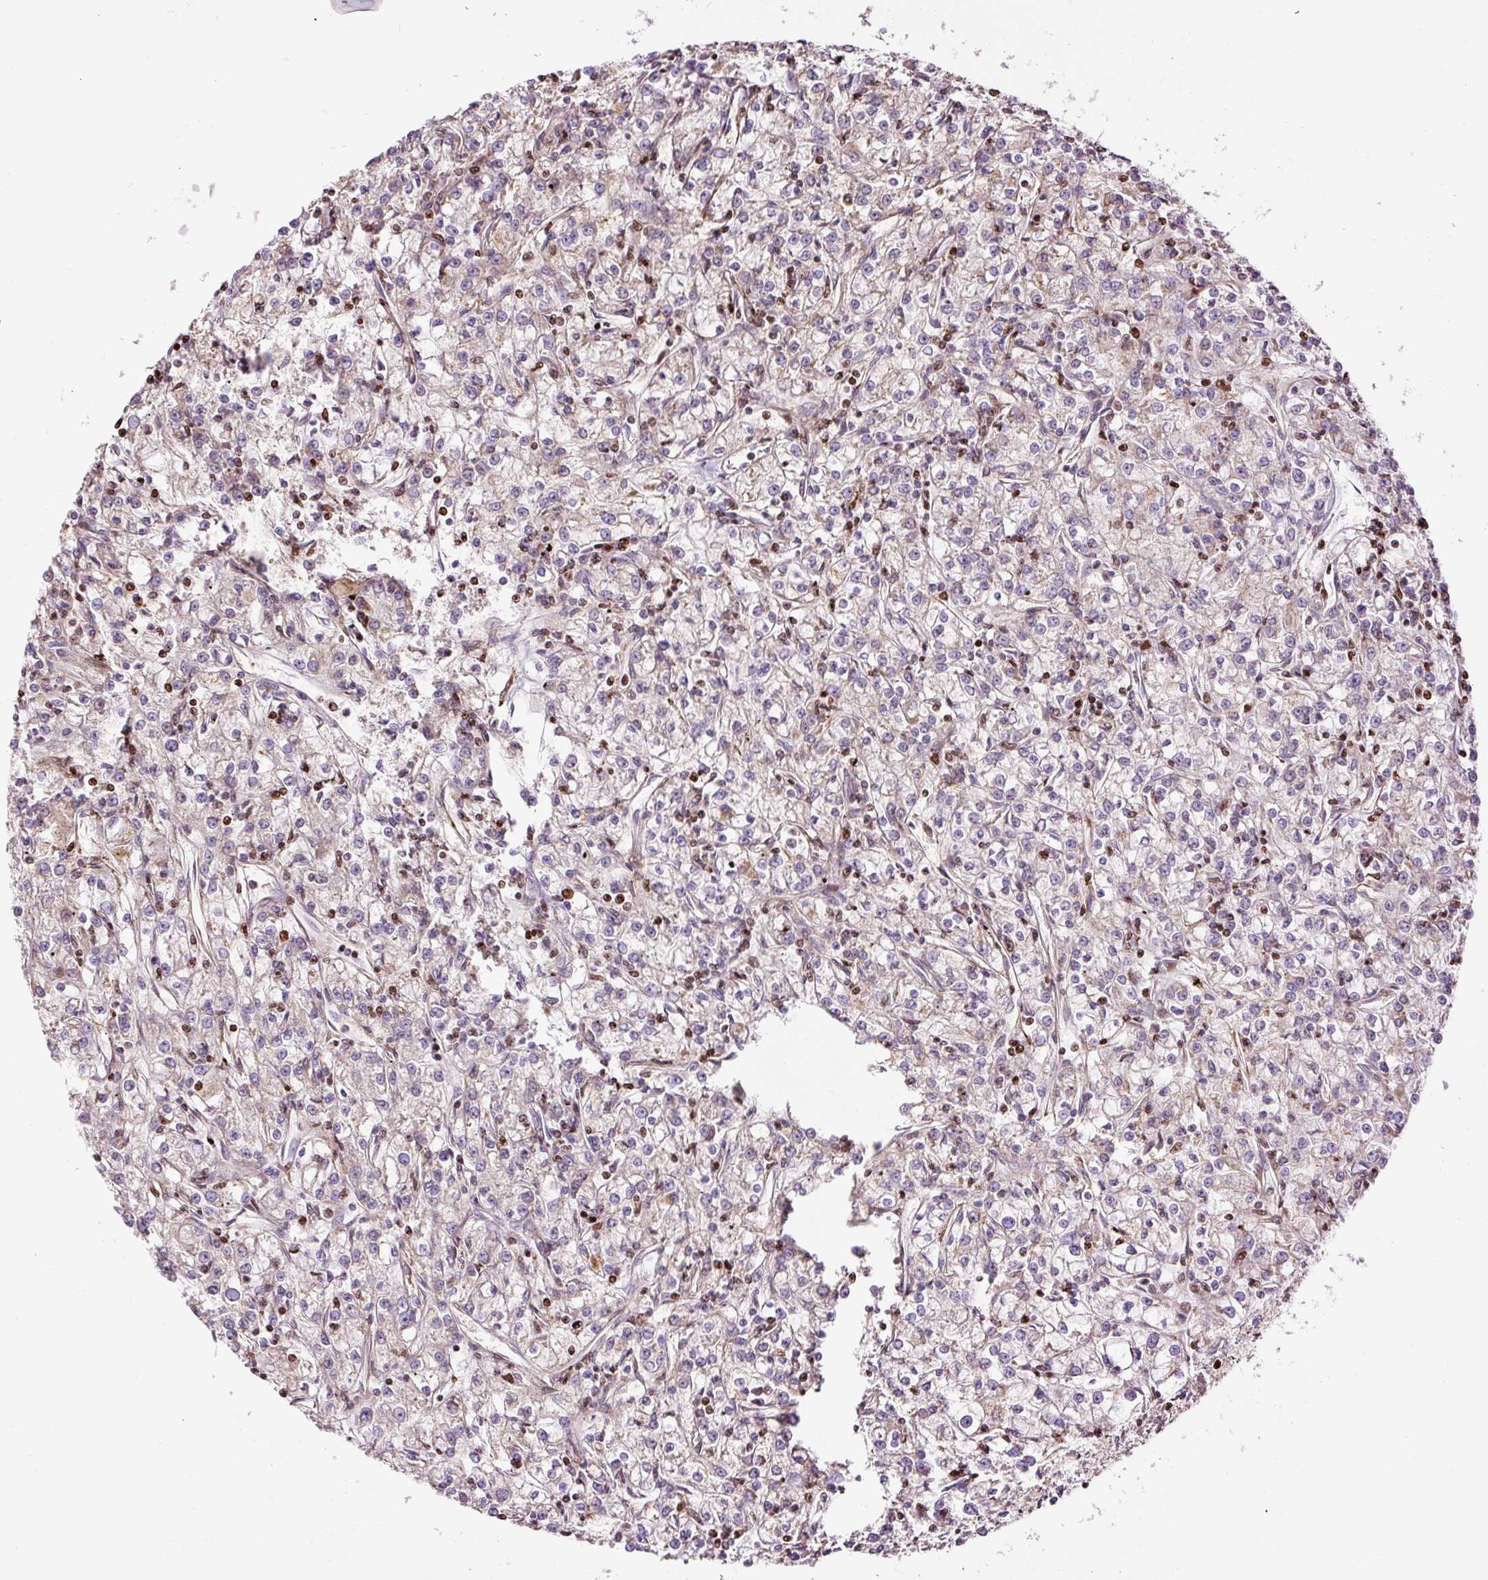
{"staining": {"intensity": "weak", "quantity": "<25%", "location": "cytoplasmic/membranous"}, "tissue": "renal cancer", "cell_type": "Tumor cells", "image_type": "cancer", "snomed": [{"axis": "morphology", "description": "Adenocarcinoma, NOS"}, {"axis": "topography", "description": "Kidney"}], "caption": "This photomicrograph is of renal adenocarcinoma stained with IHC to label a protein in brown with the nuclei are counter-stained blue. There is no staining in tumor cells.", "gene": "TMEM8B", "patient": {"sex": "female", "age": 59}}